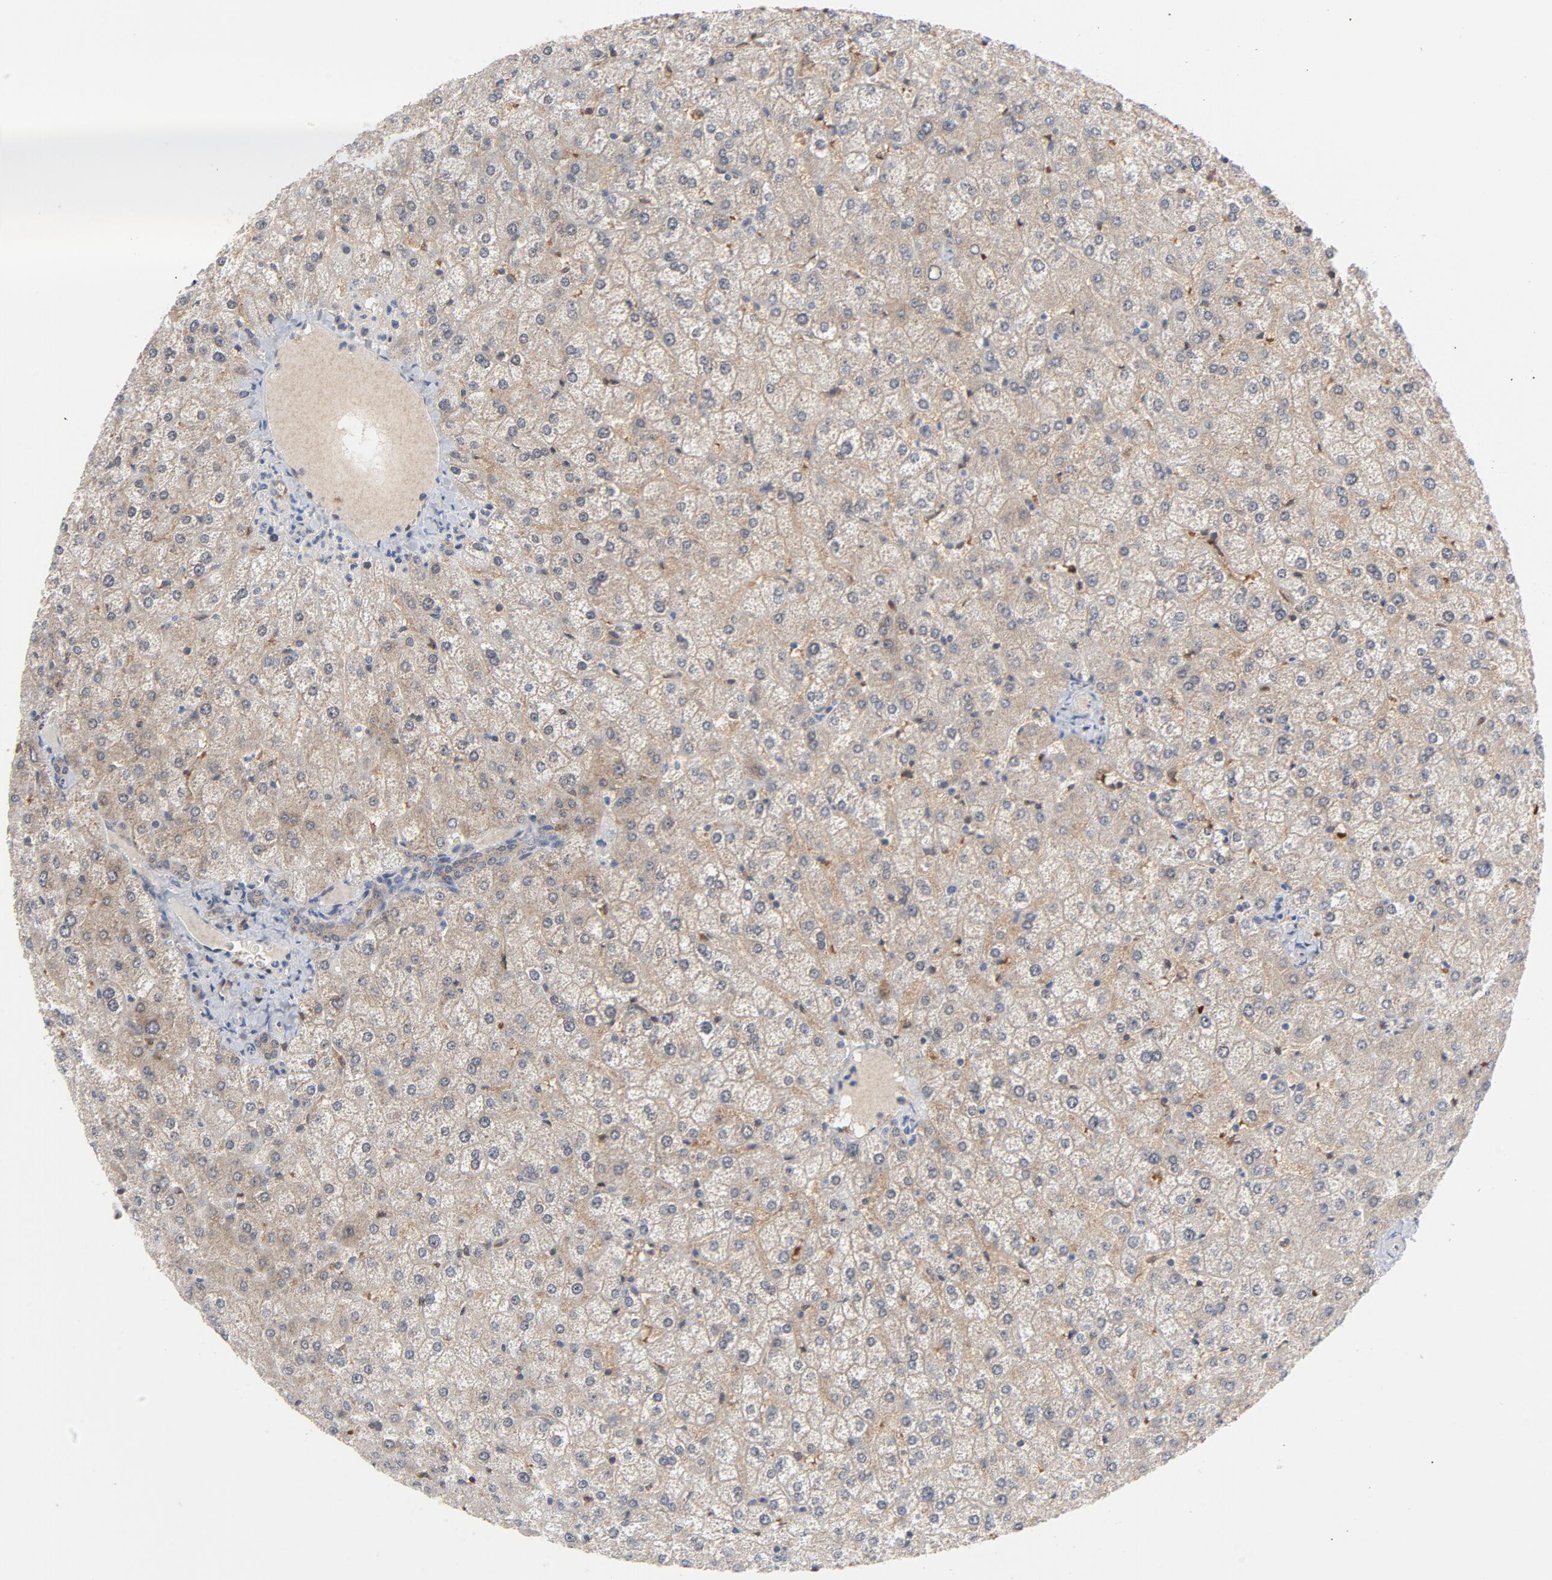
{"staining": {"intensity": "weak", "quantity": ">75%", "location": "cytoplasmic/membranous"}, "tissue": "liver", "cell_type": "Cholangiocytes", "image_type": "normal", "snomed": [{"axis": "morphology", "description": "Normal tissue, NOS"}, {"axis": "topography", "description": "Liver"}], "caption": "Immunohistochemistry histopathology image of unremarkable human liver stained for a protein (brown), which shows low levels of weak cytoplasmic/membranous expression in about >75% of cholangiocytes.", "gene": "PRDX1", "patient": {"sex": "female", "age": 32}}